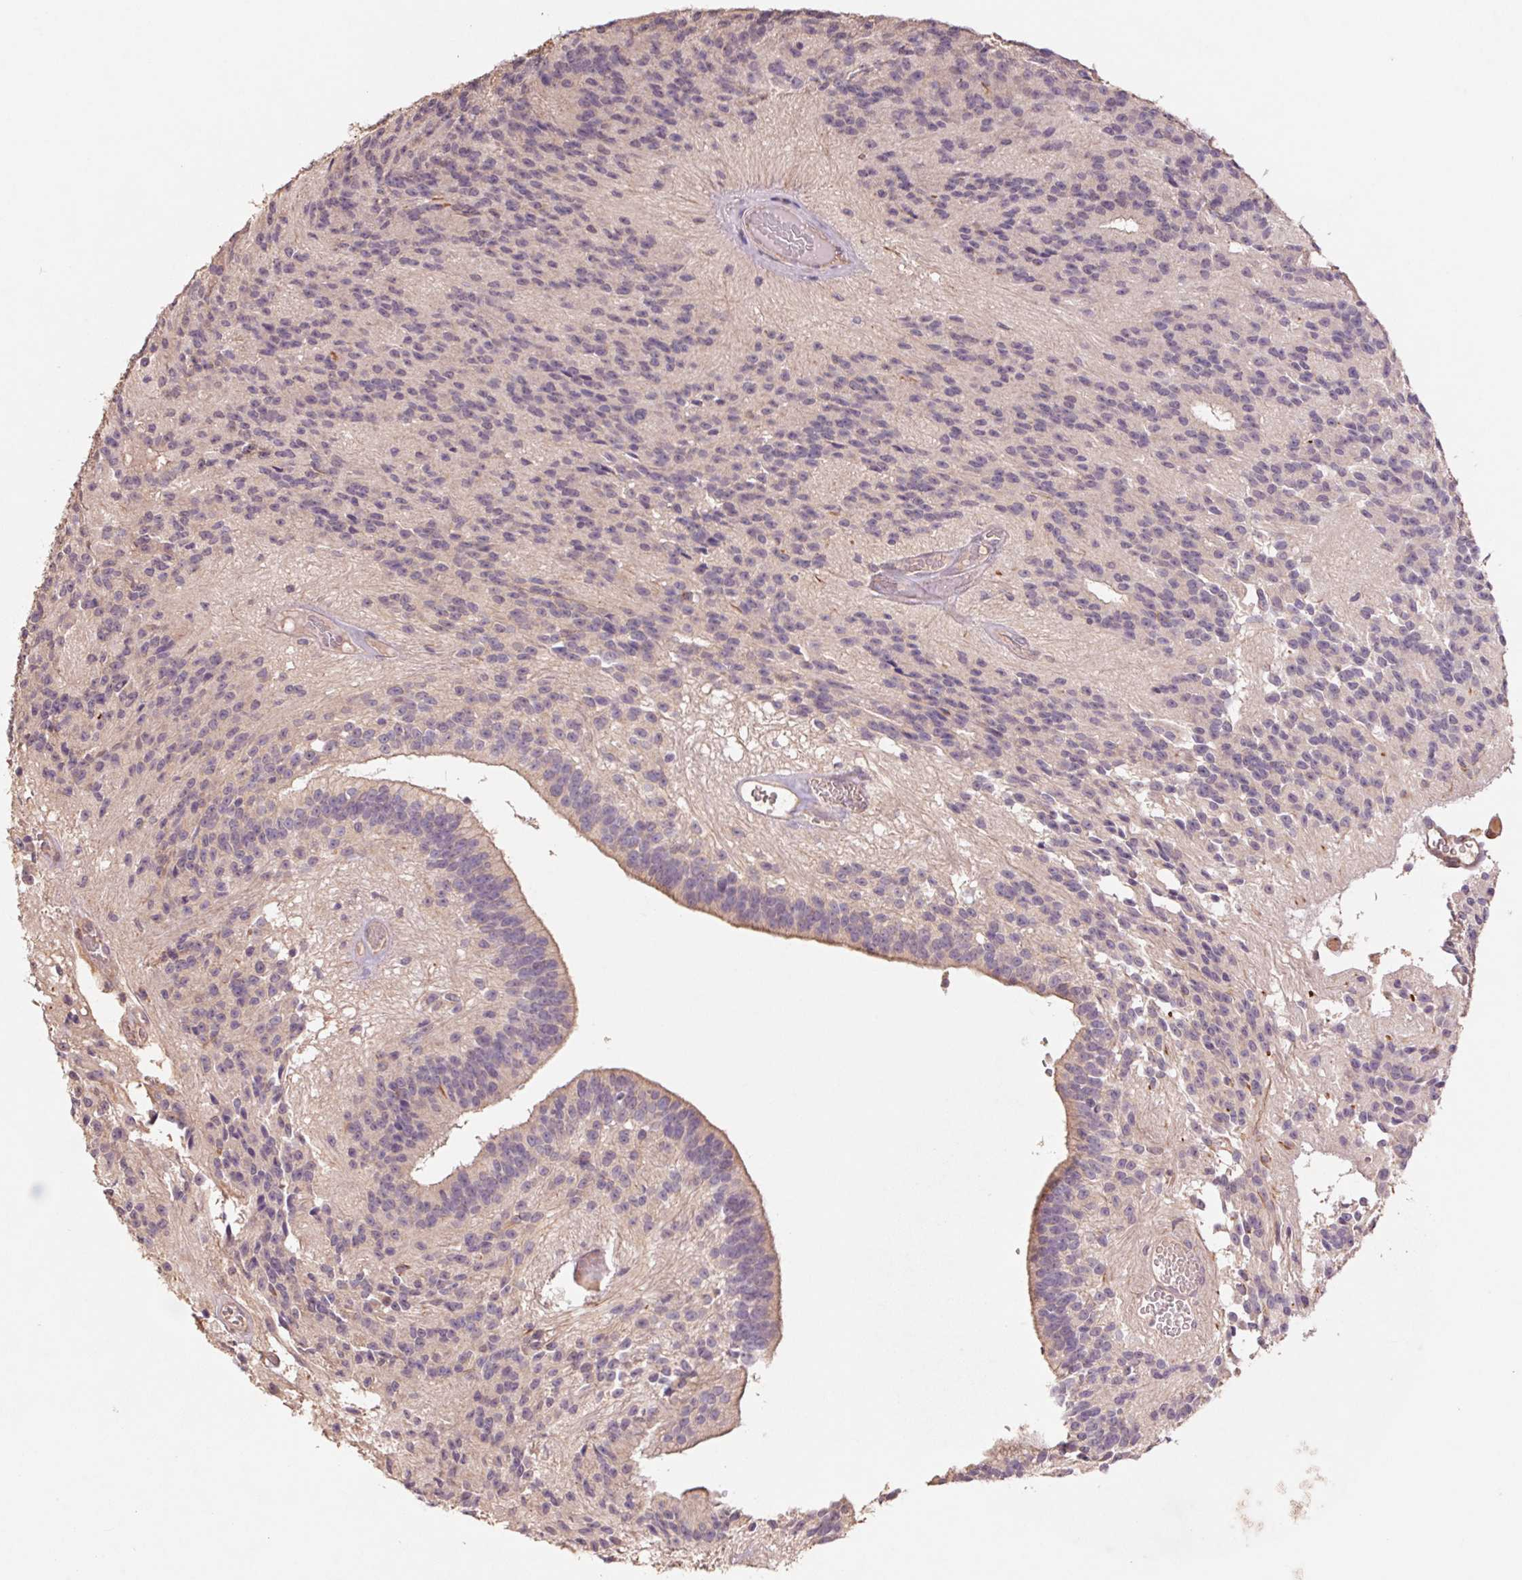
{"staining": {"intensity": "weak", "quantity": "<25%", "location": "cytoplasmic/membranous"}, "tissue": "glioma", "cell_type": "Tumor cells", "image_type": "cancer", "snomed": [{"axis": "morphology", "description": "Glioma, malignant, Low grade"}, {"axis": "topography", "description": "Brain"}], "caption": "Image shows no significant protein staining in tumor cells of malignant low-grade glioma.", "gene": "GRM2", "patient": {"sex": "male", "age": 31}}